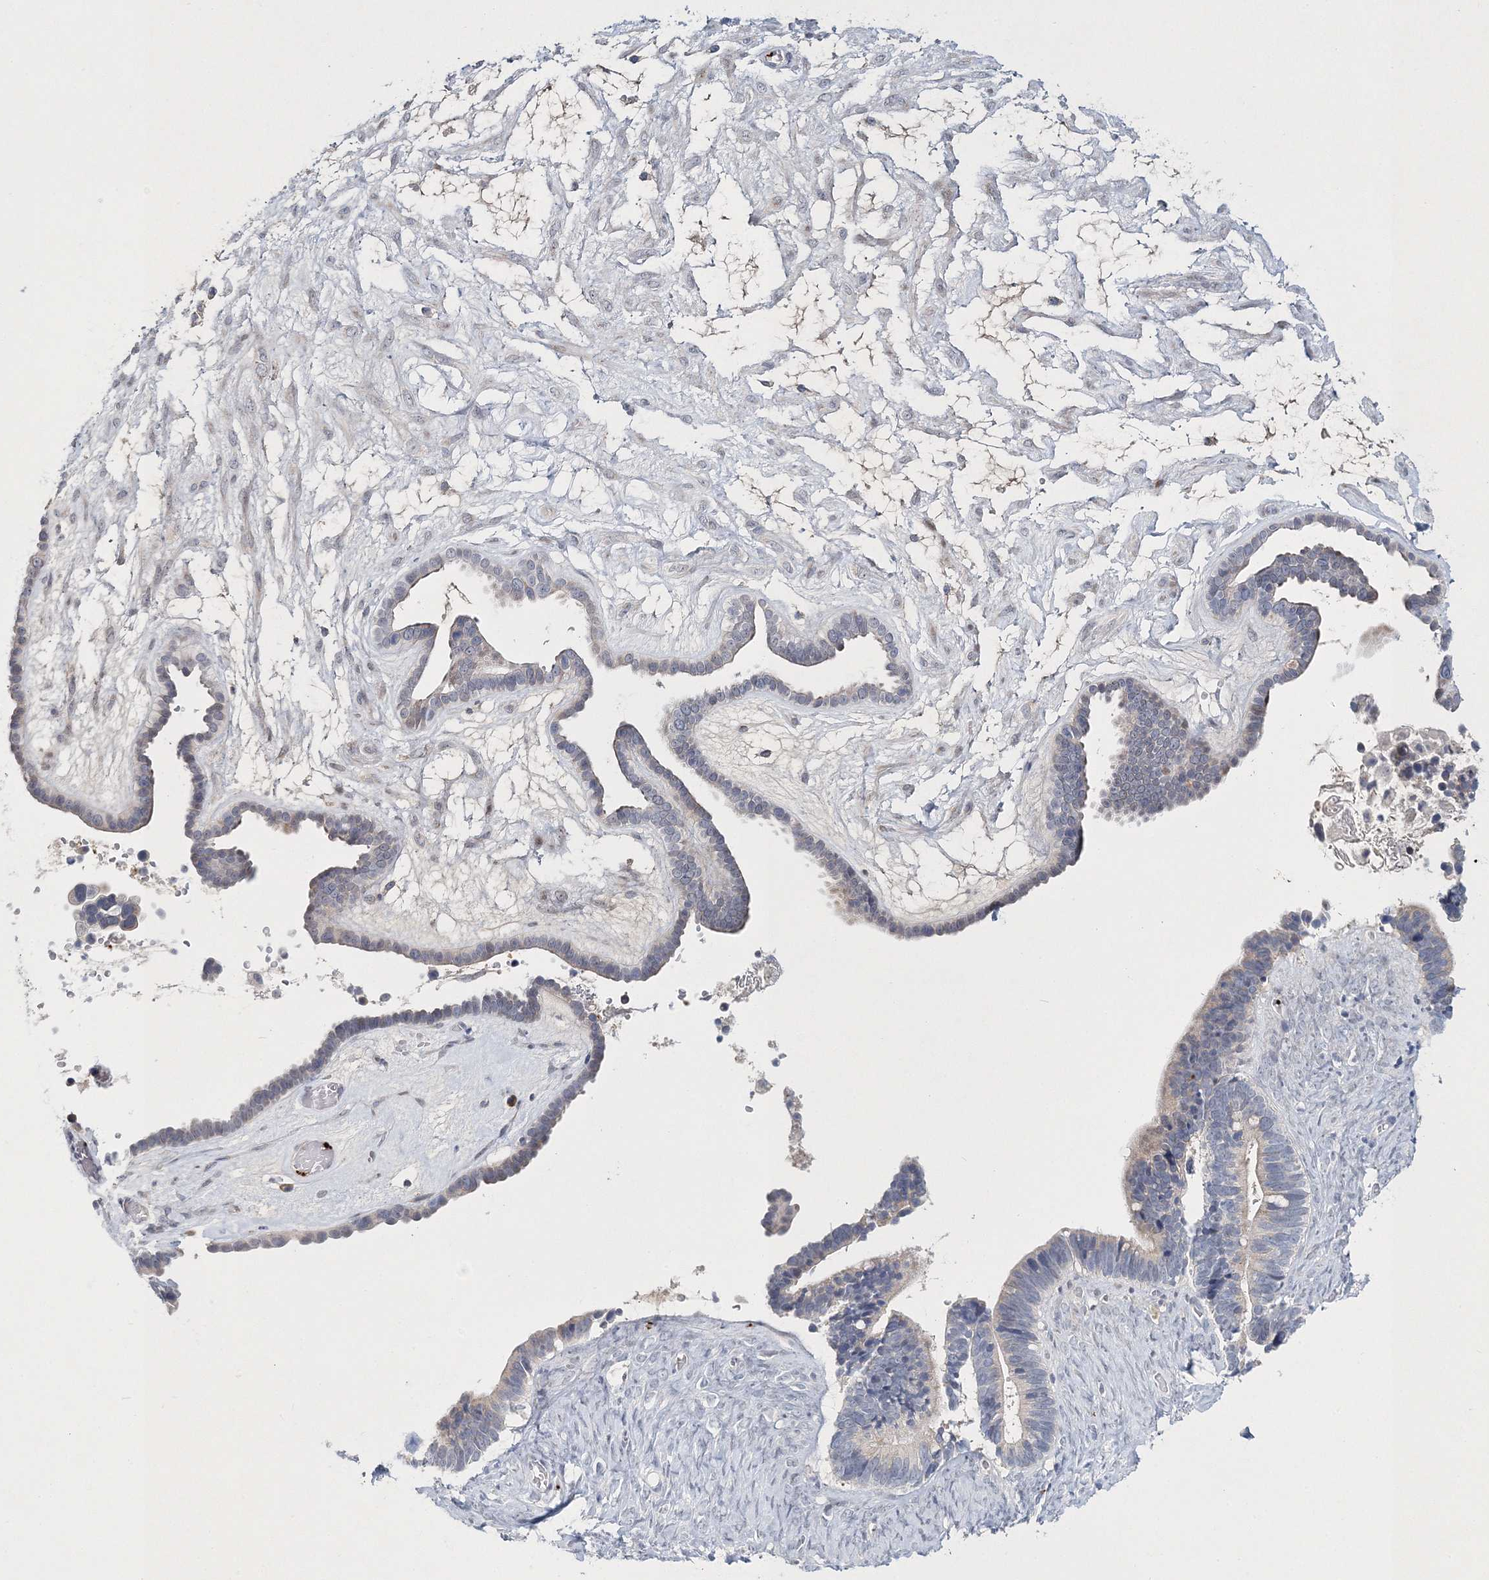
{"staining": {"intensity": "weak", "quantity": "<25%", "location": "nuclear"}, "tissue": "ovarian cancer", "cell_type": "Tumor cells", "image_type": "cancer", "snomed": [{"axis": "morphology", "description": "Cystadenocarcinoma, serous, NOS"}, {"axis": "topography", "description": "Ovary"}], "caption": "Tumor cells show no significant positivity in ovarian cancer (serous cystadenocarcinoma). Nuclei are stained in blue.", "gene": "MYOZ2", "patient": {"sex": "female", "age": 56}}